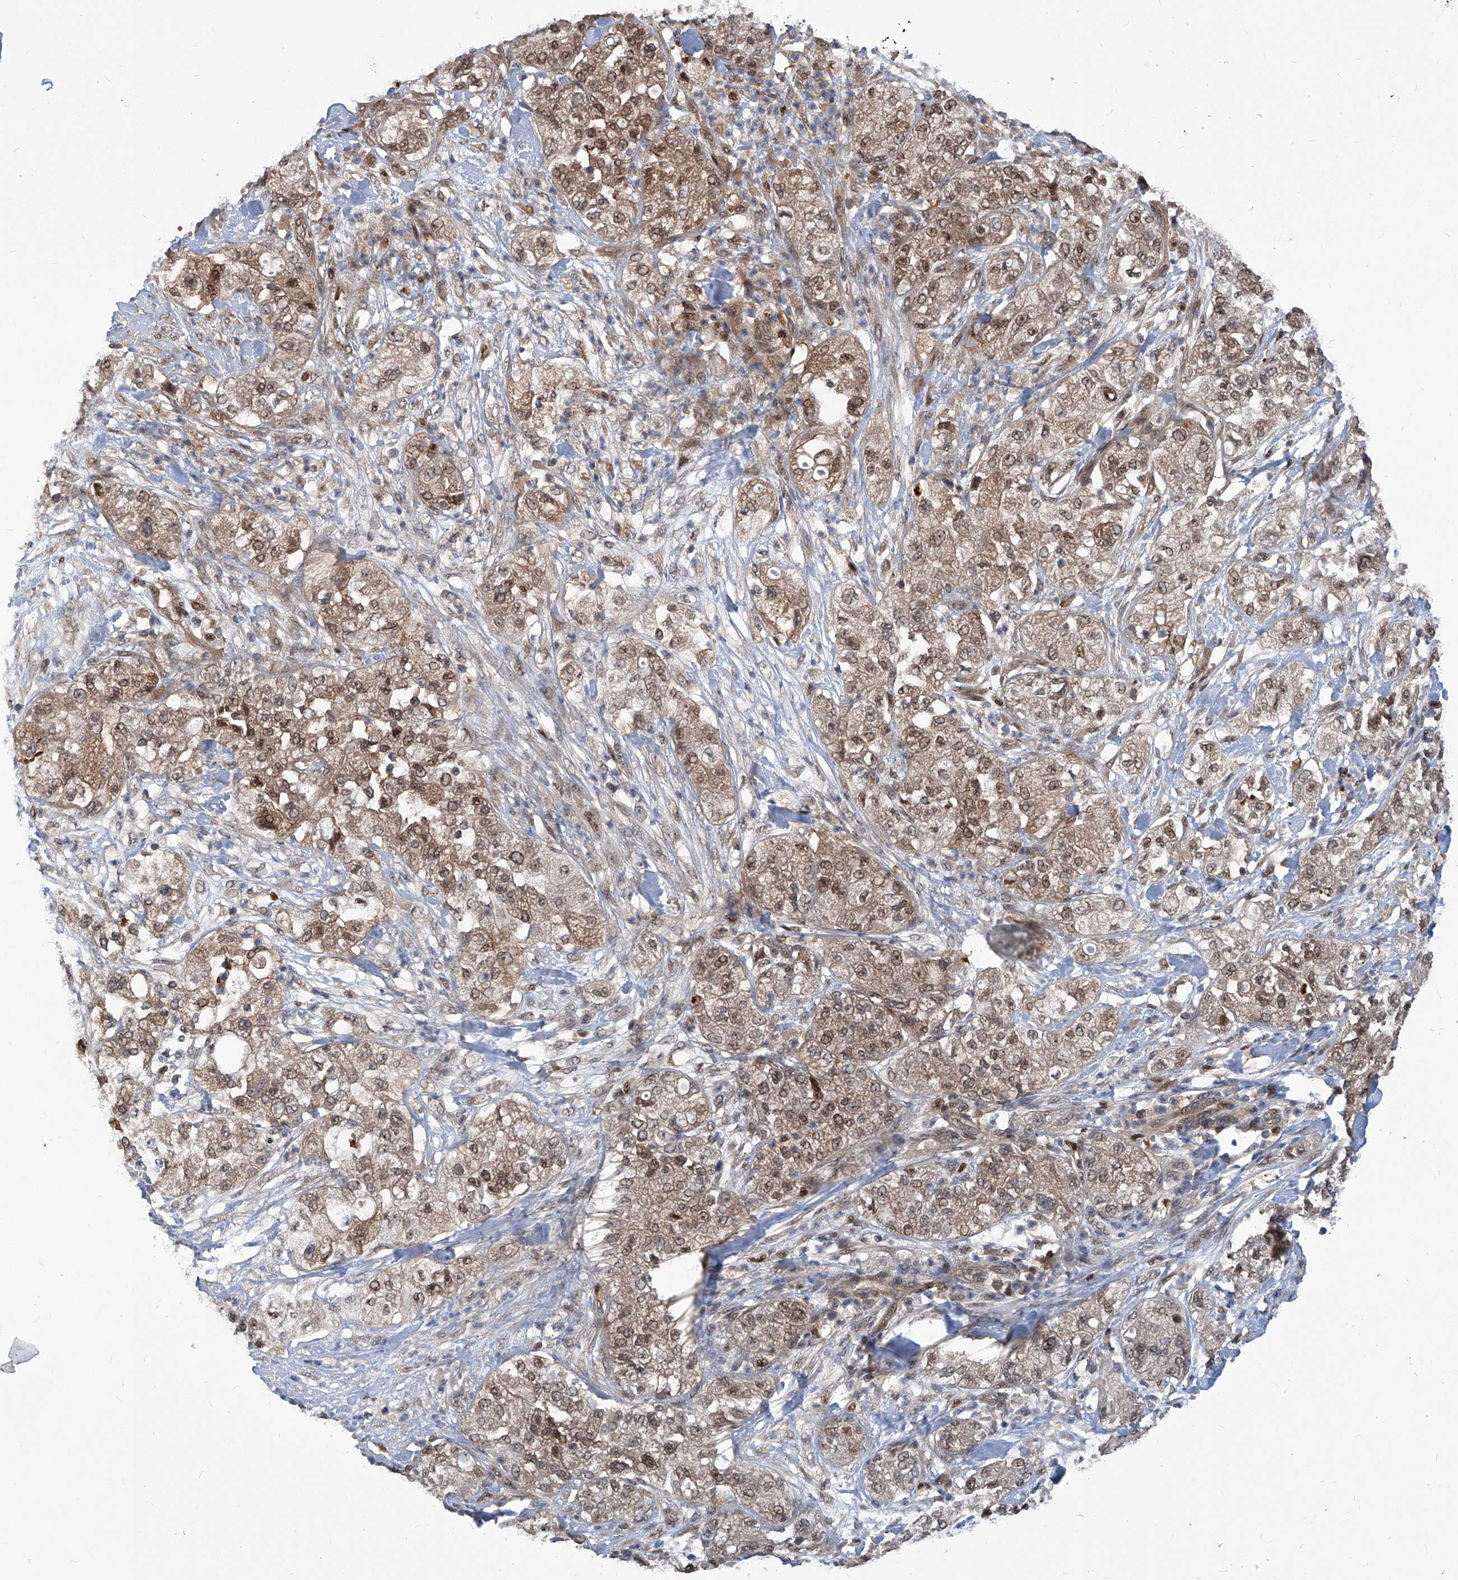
{"staining": {"intensity": "moderate", "quantity": ">75%", "location": "cytoplasmic/membranous,nuclear"}, "tissue": "pancreatic cancer", "cell_type": "Tumor cells", "image_type": "cancer", "snomed": [{"axis": "morphology", "description": "Adenocarcinoma, NOS"}, {"axis": "topography", "description": "Pancreas"}], "caption": "Pancreatic cancer stained with a protein marker reveals moderate staining in tumor cells.", "gene": "PSMB1", "patient": {"sex": "female", "age": 78}}